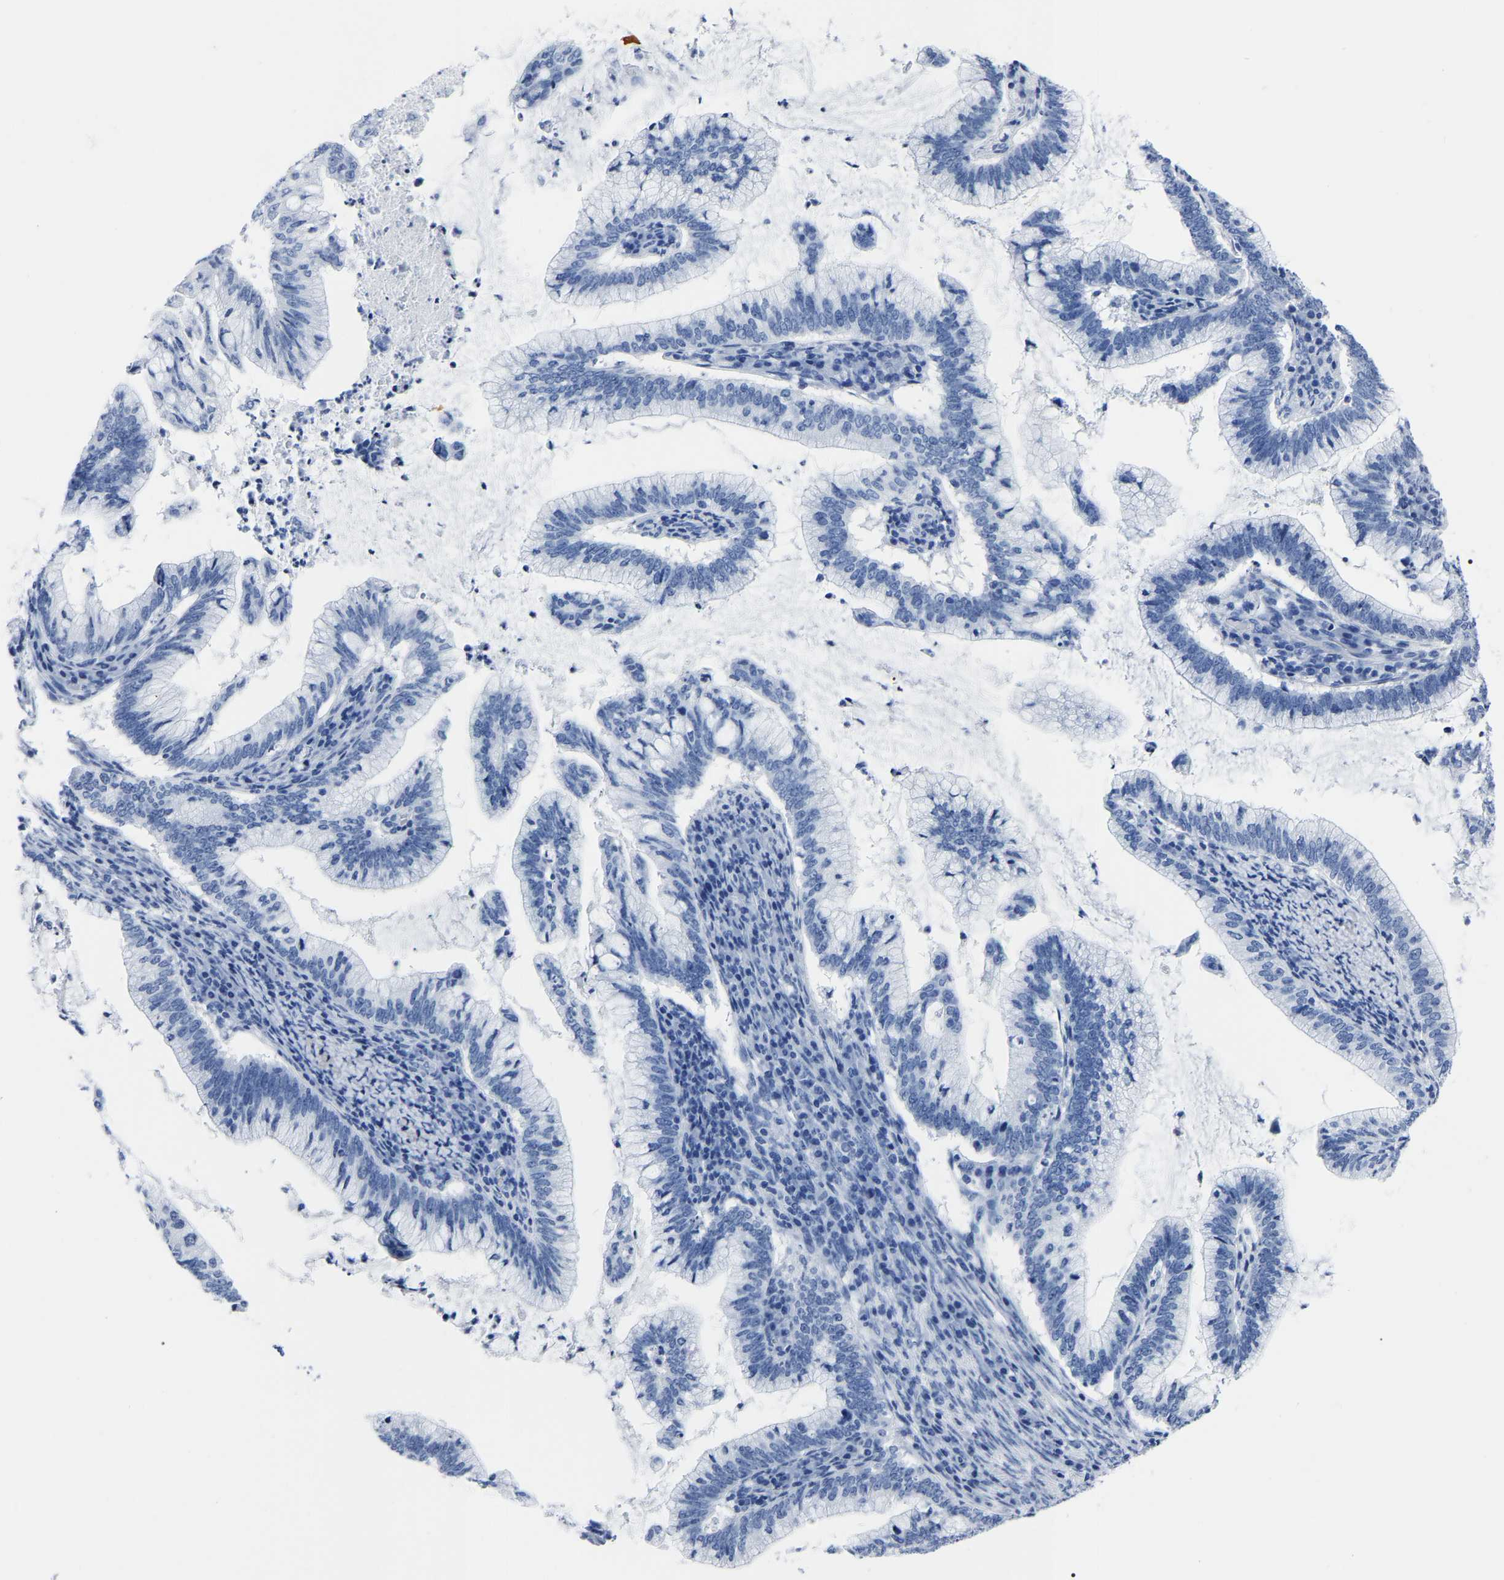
{"staining": {"intensity": "negative", "quantity": "none", "location": "none"}, "tissue": "cervical cancer", "cell_type": "Tumor cells", "image_type": "cancer", "snomed": [{"axis": "morphology", "description": "Adenocarcinoma, NOS"}, {"axis": "topography", "description": "Cervix"}], "caption": "Tumor cells are negative for protein expression in human cervical cancer (adenocarcinoma). Nuclei are stained in blue.", "gene": "IMPG2", "patient": {"sex": "female", "age": 36}}